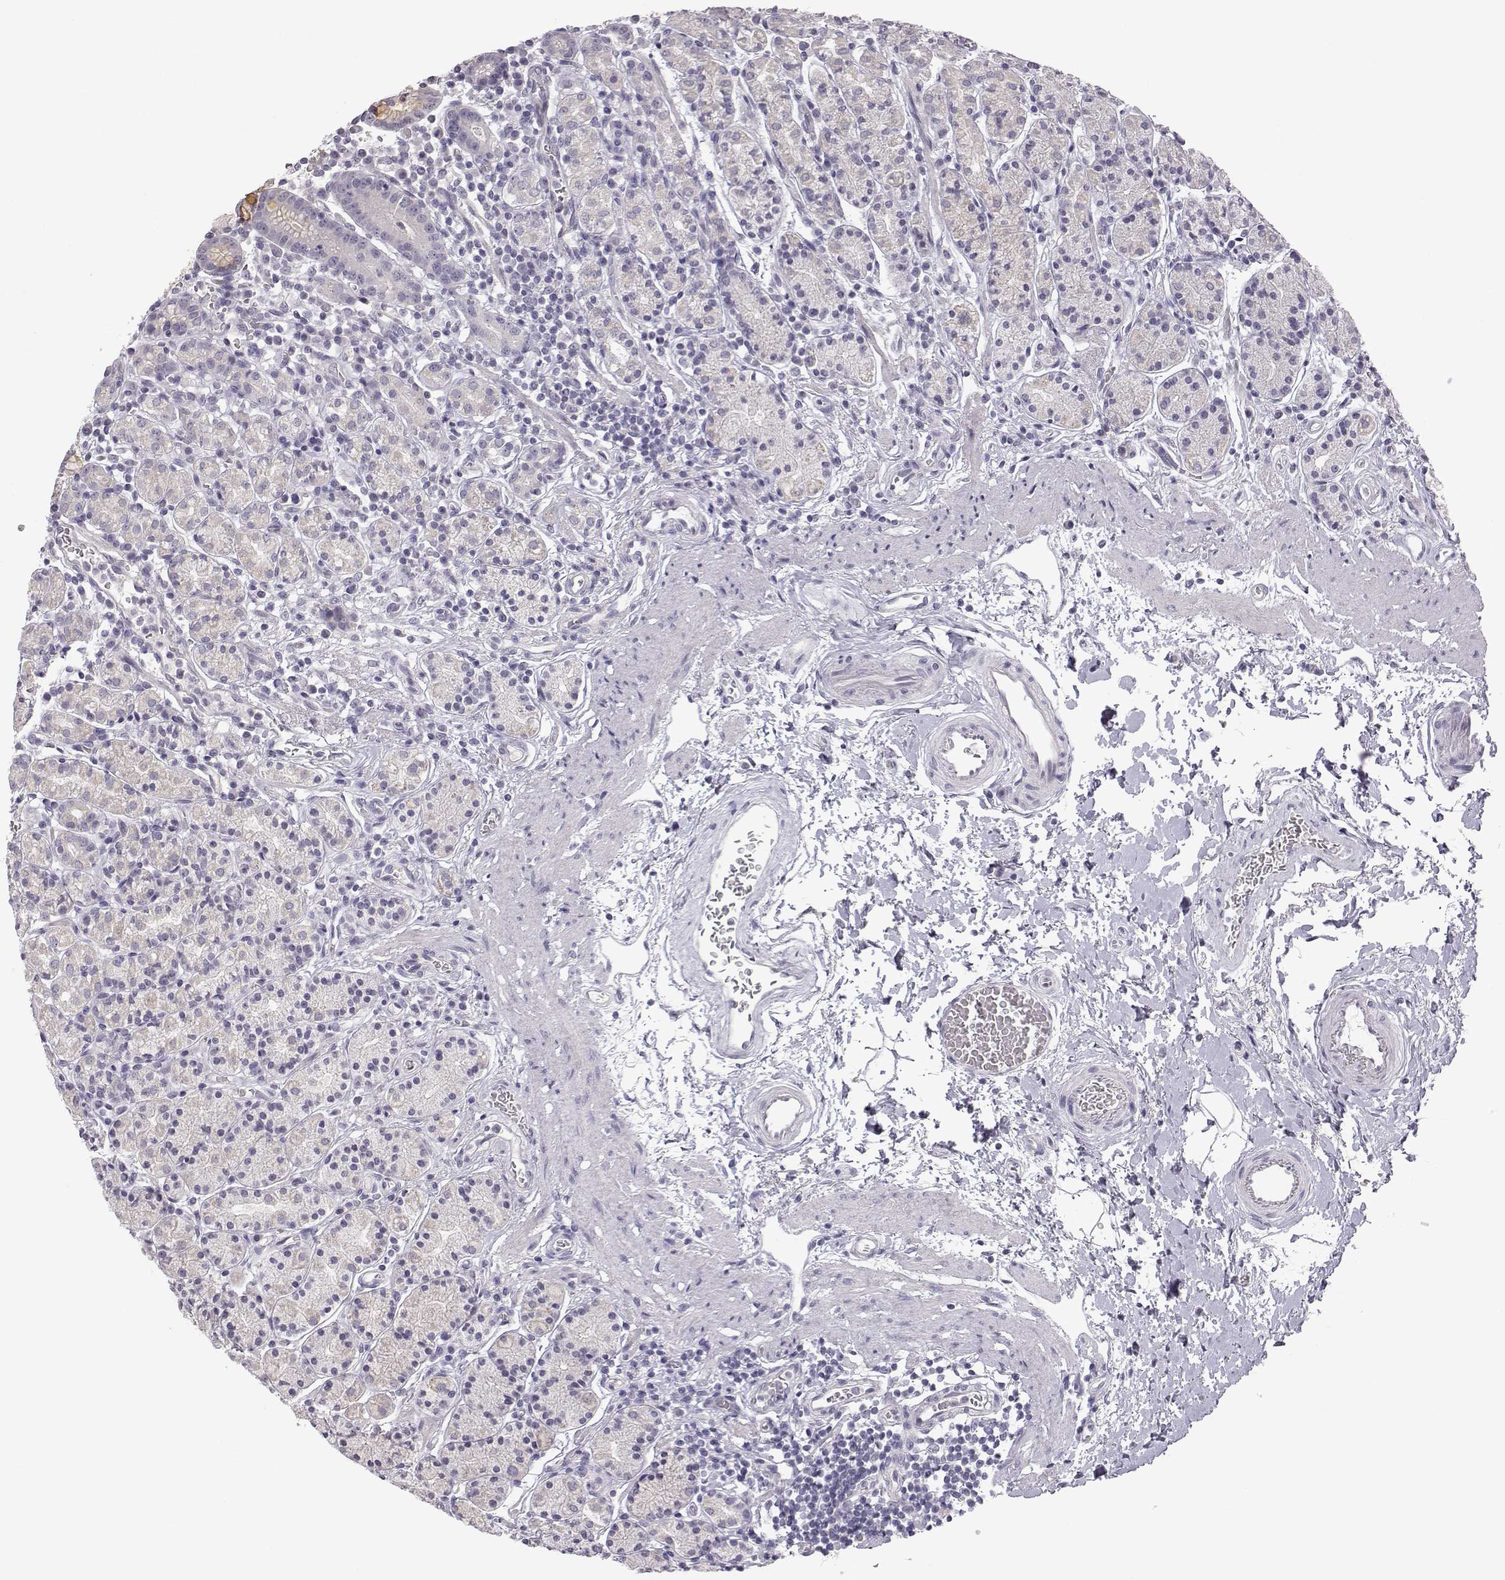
{"staining": {"intensity": "weak", "quantity": "<25%", "location": "cytoplasmic/membranous"}, "tissue": "stomach", "cell_type": "Glandular cells", "image_type": "normal", "snomed": [{"axis": "morphology", "description": "Normal tissue, NOS"}, {"axis": "topography", "description": "Stomach, upper"}, {"axis": "topography", "description": "Stomach"}], "caption": "DAB (3,3'-diaminobenzidine) immunohistochemical staining of benign human stomach reveals no significant expression in glandular cells.", "gene": "MYCBPAP", "patient": {"sex": "male", "age": 62}}